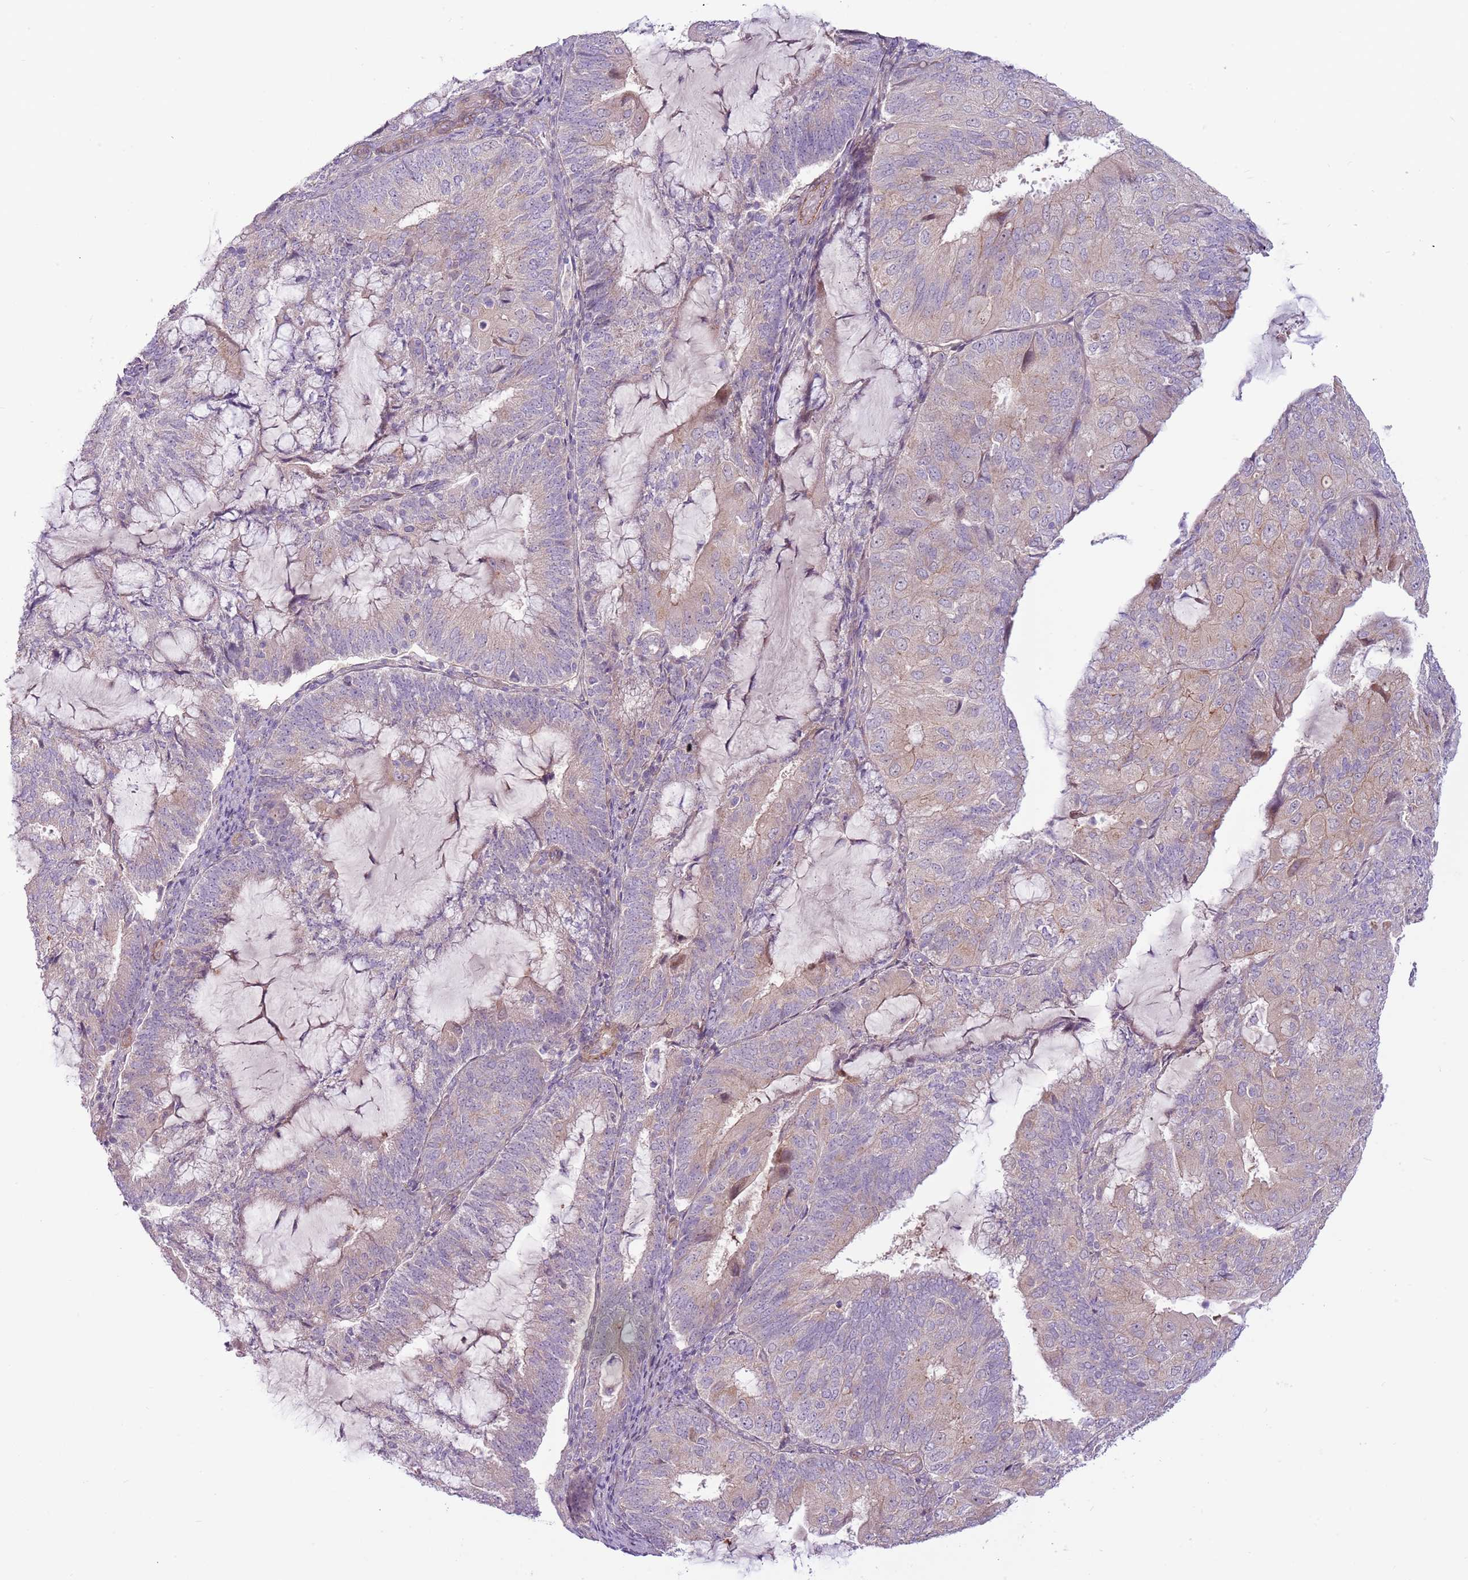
{"staining": {"intensity": "weak", "quantity": "25%-75%", "location": "cytoplasmic/membranous"}, "tissue": "endometrial cancer", "cell_type": "Tumor cells", "image_type": "cancer", "snomed": [{"axis": "morphology", "description": "Adenocarcinoma, NOS"}, {"axis": "topography", "description": "Endometrium"}], "caption": "Weak cytoplasmic/membranous protein expression is appreciated in about 25%-75% of tumor cells in endometrial adenocarcinoma. Nuclei are stained in blue.", "gene": "MRO", "patient": {"sex": "female", "age": 81}}